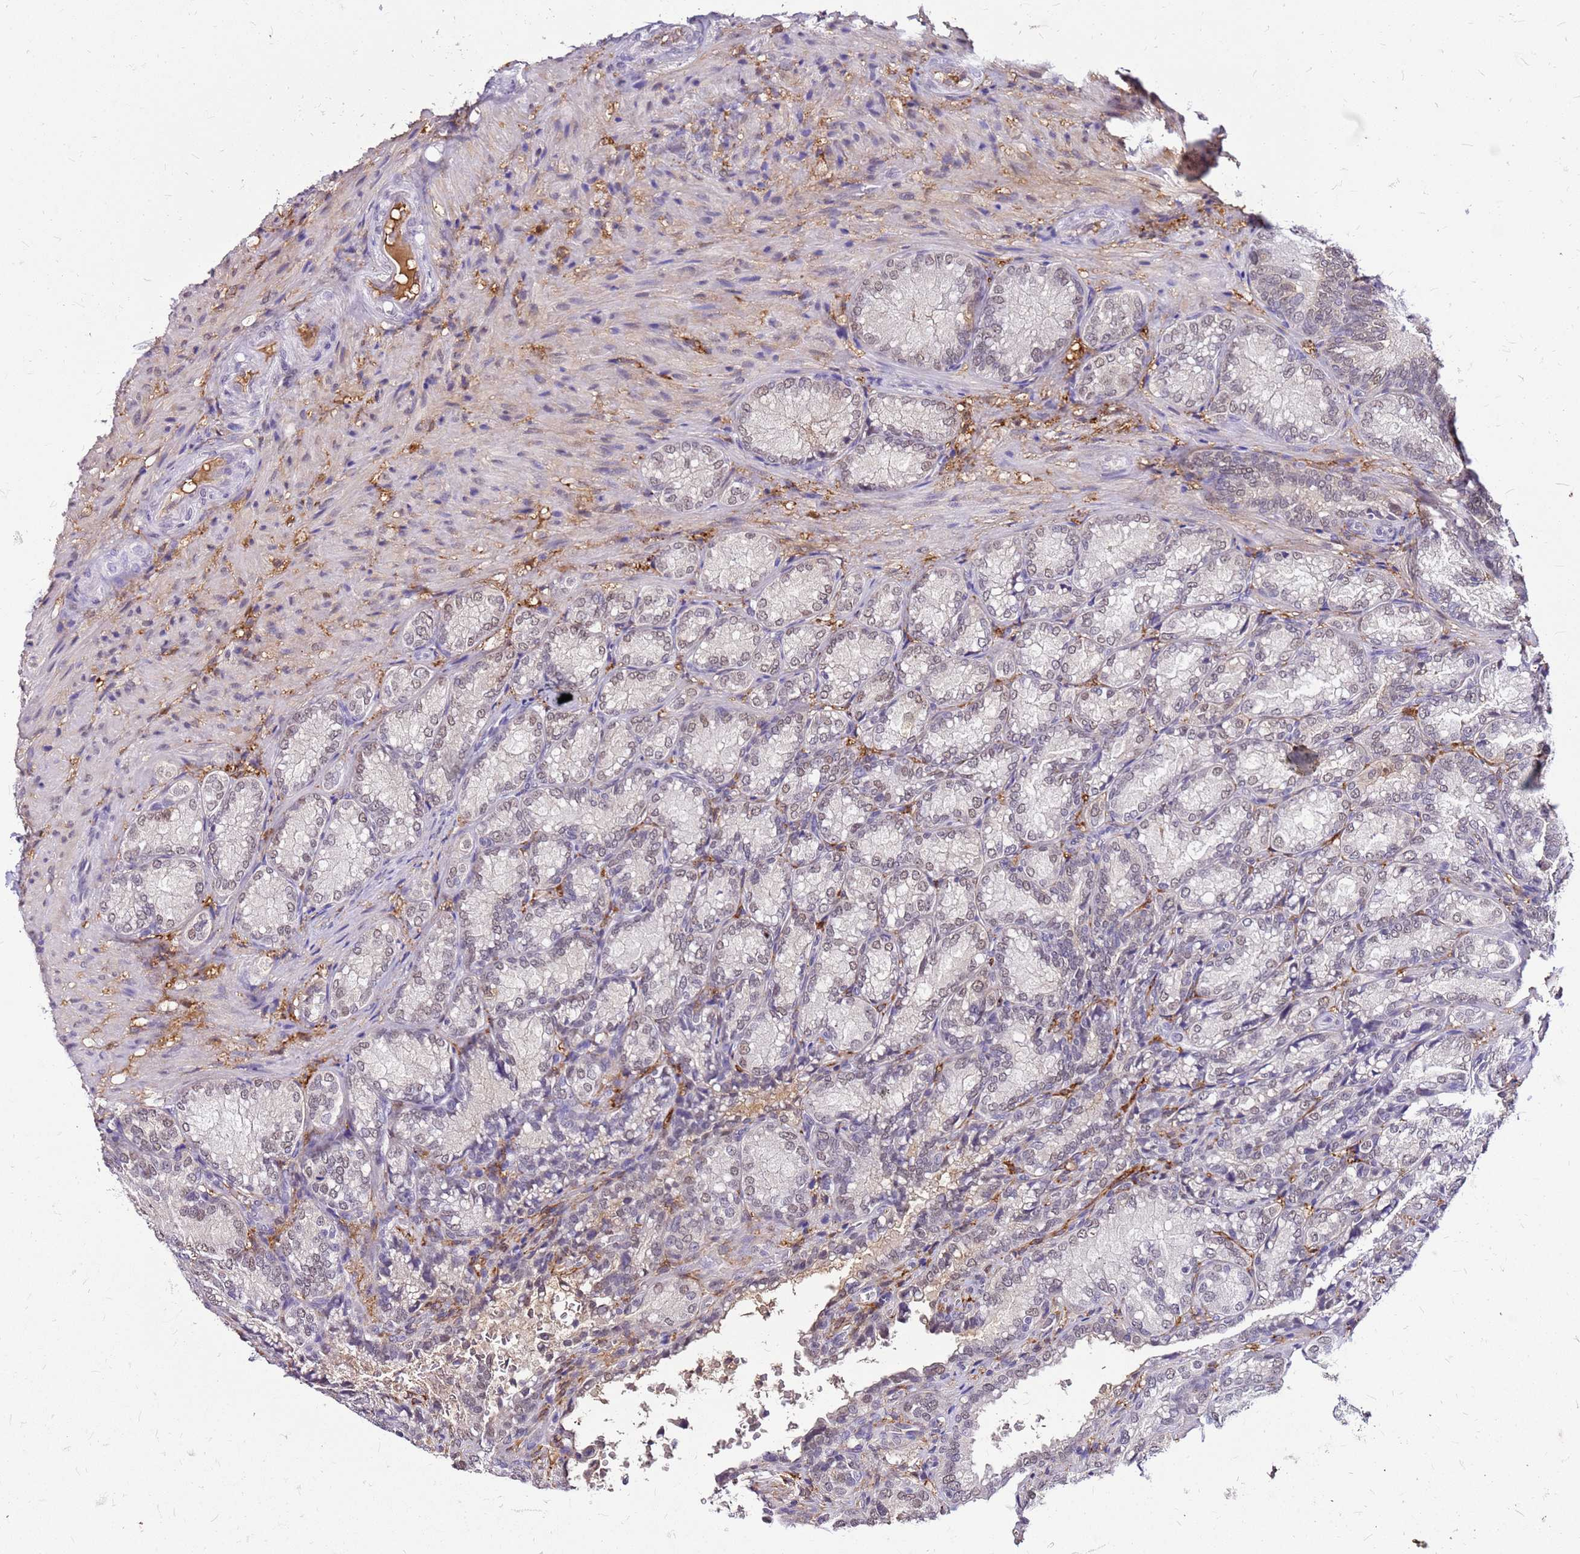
{"staining": {"intensity": "moderate", "quantity": "25%-75%", "location": "nuclear"}, "tissue": "seminal vesicle", "cell_type": "Glandular cells", "image_type": "normal", "snomed": [{"axis": "morphology", "description": "Normal tissue, NOS"}, {"axis": "topography", "description": "Seminal veicle"}], "caption": "Immunohistochemistry (IHC) (DAB (3,3'-diaminobenzidine)) staining of unremarkable seminal vesicle demonstrates moderate nuclear protein staining in approximately 25%-75% of glandular cells.", "gene": "ALDH1A3", "patient": {"sex": "male", "age": 58}}